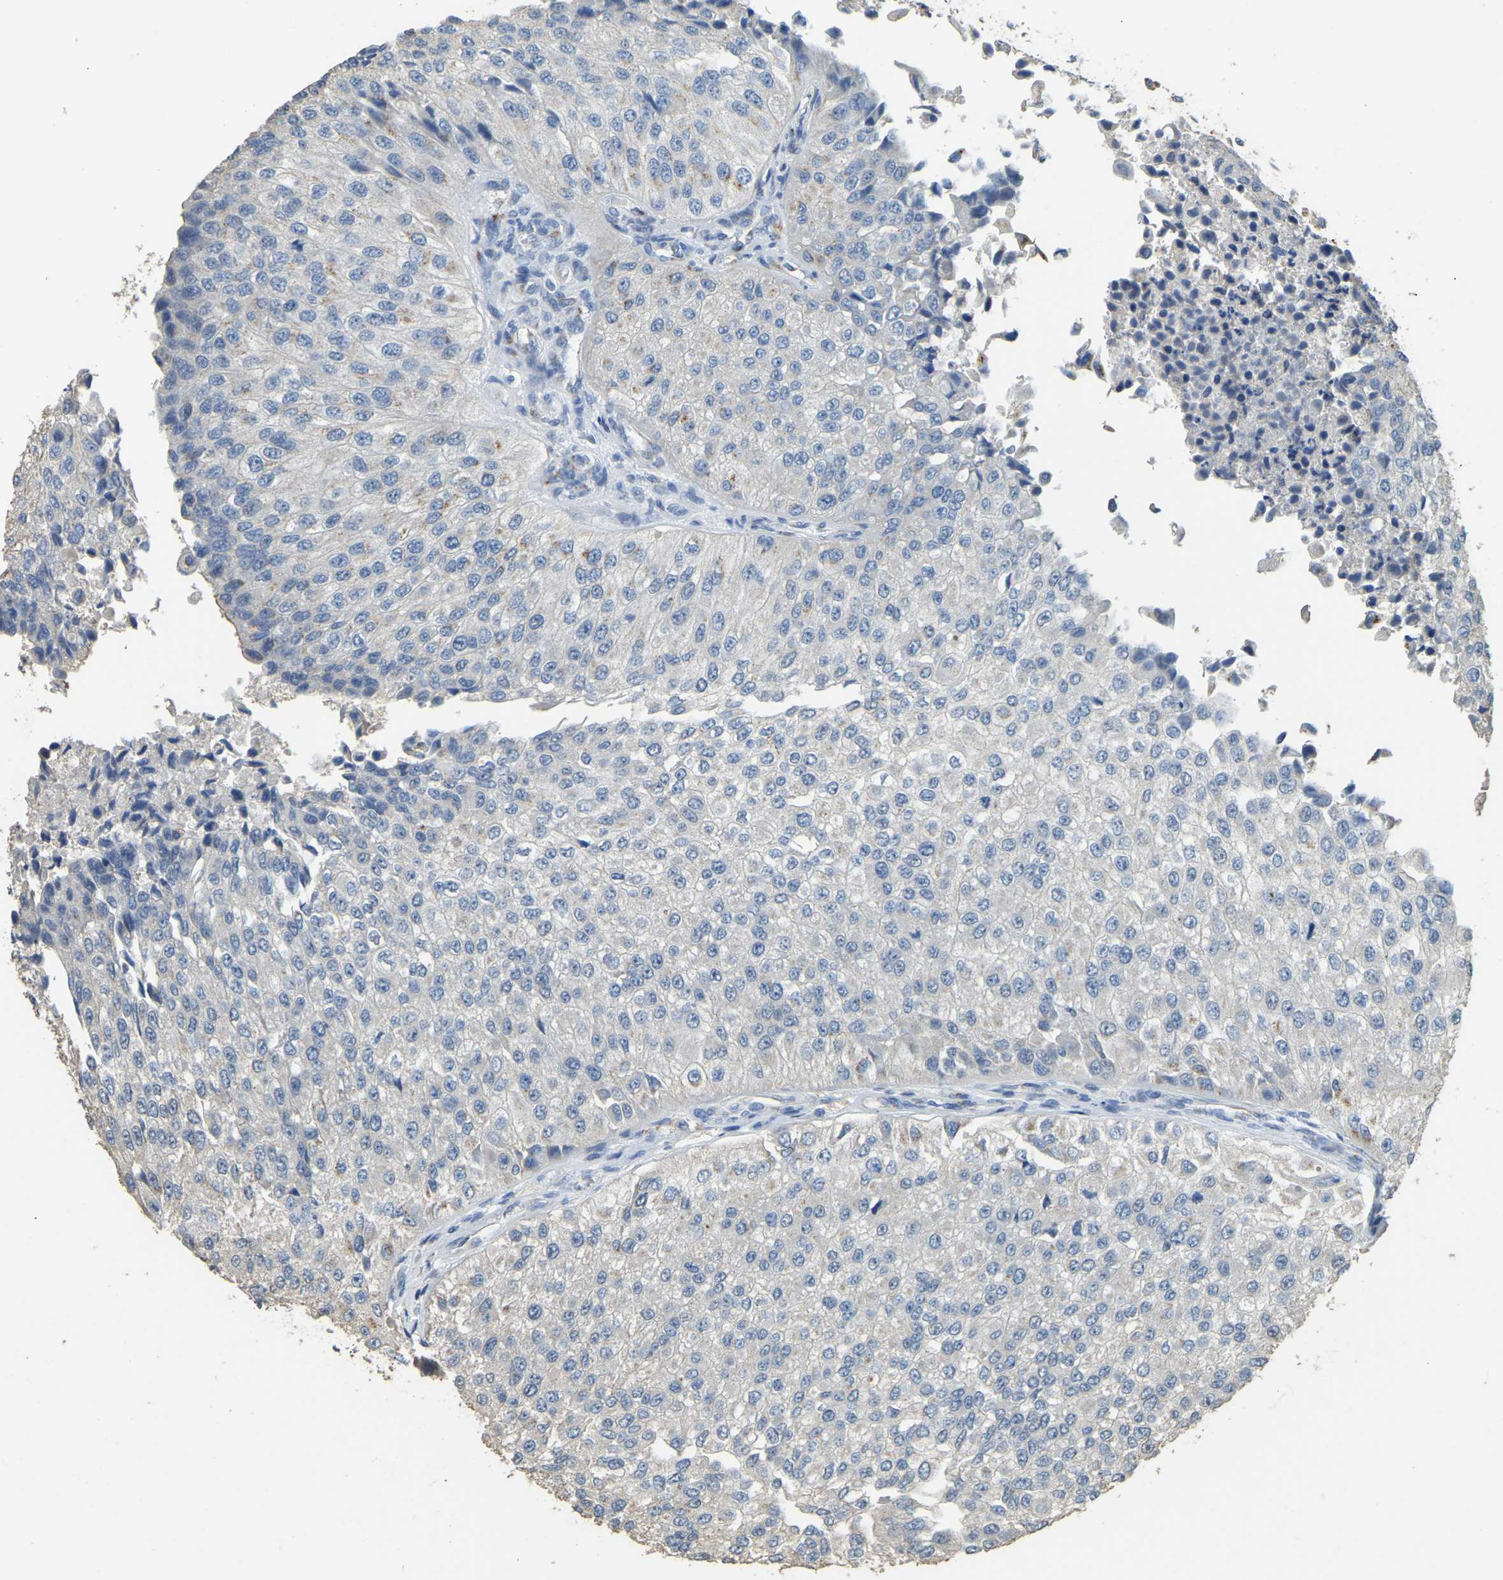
{"staining": {"intensity": "weak", "quantity": "<25%", "location": "cytoplasmic/membranous"}, "tissue": "urothelial cancer", "cell_type": "Tumor cells", "image_type": "cancer", "snomed": [{"axis": "morphology", "description": "Urothelial carcinoma, High grade"}, {"axis": "topography", "description": "Kidney"}, {"axis": "topography", "description": "Urinary bladder"}], "caption": "Immunohistochemistry photomicrograph of human urothelial cancer stained for a protein (brown), which shows no positivity in tumor cells.", "gene": "FAM174A", "patient": {"sex": "male", "age": 77}}